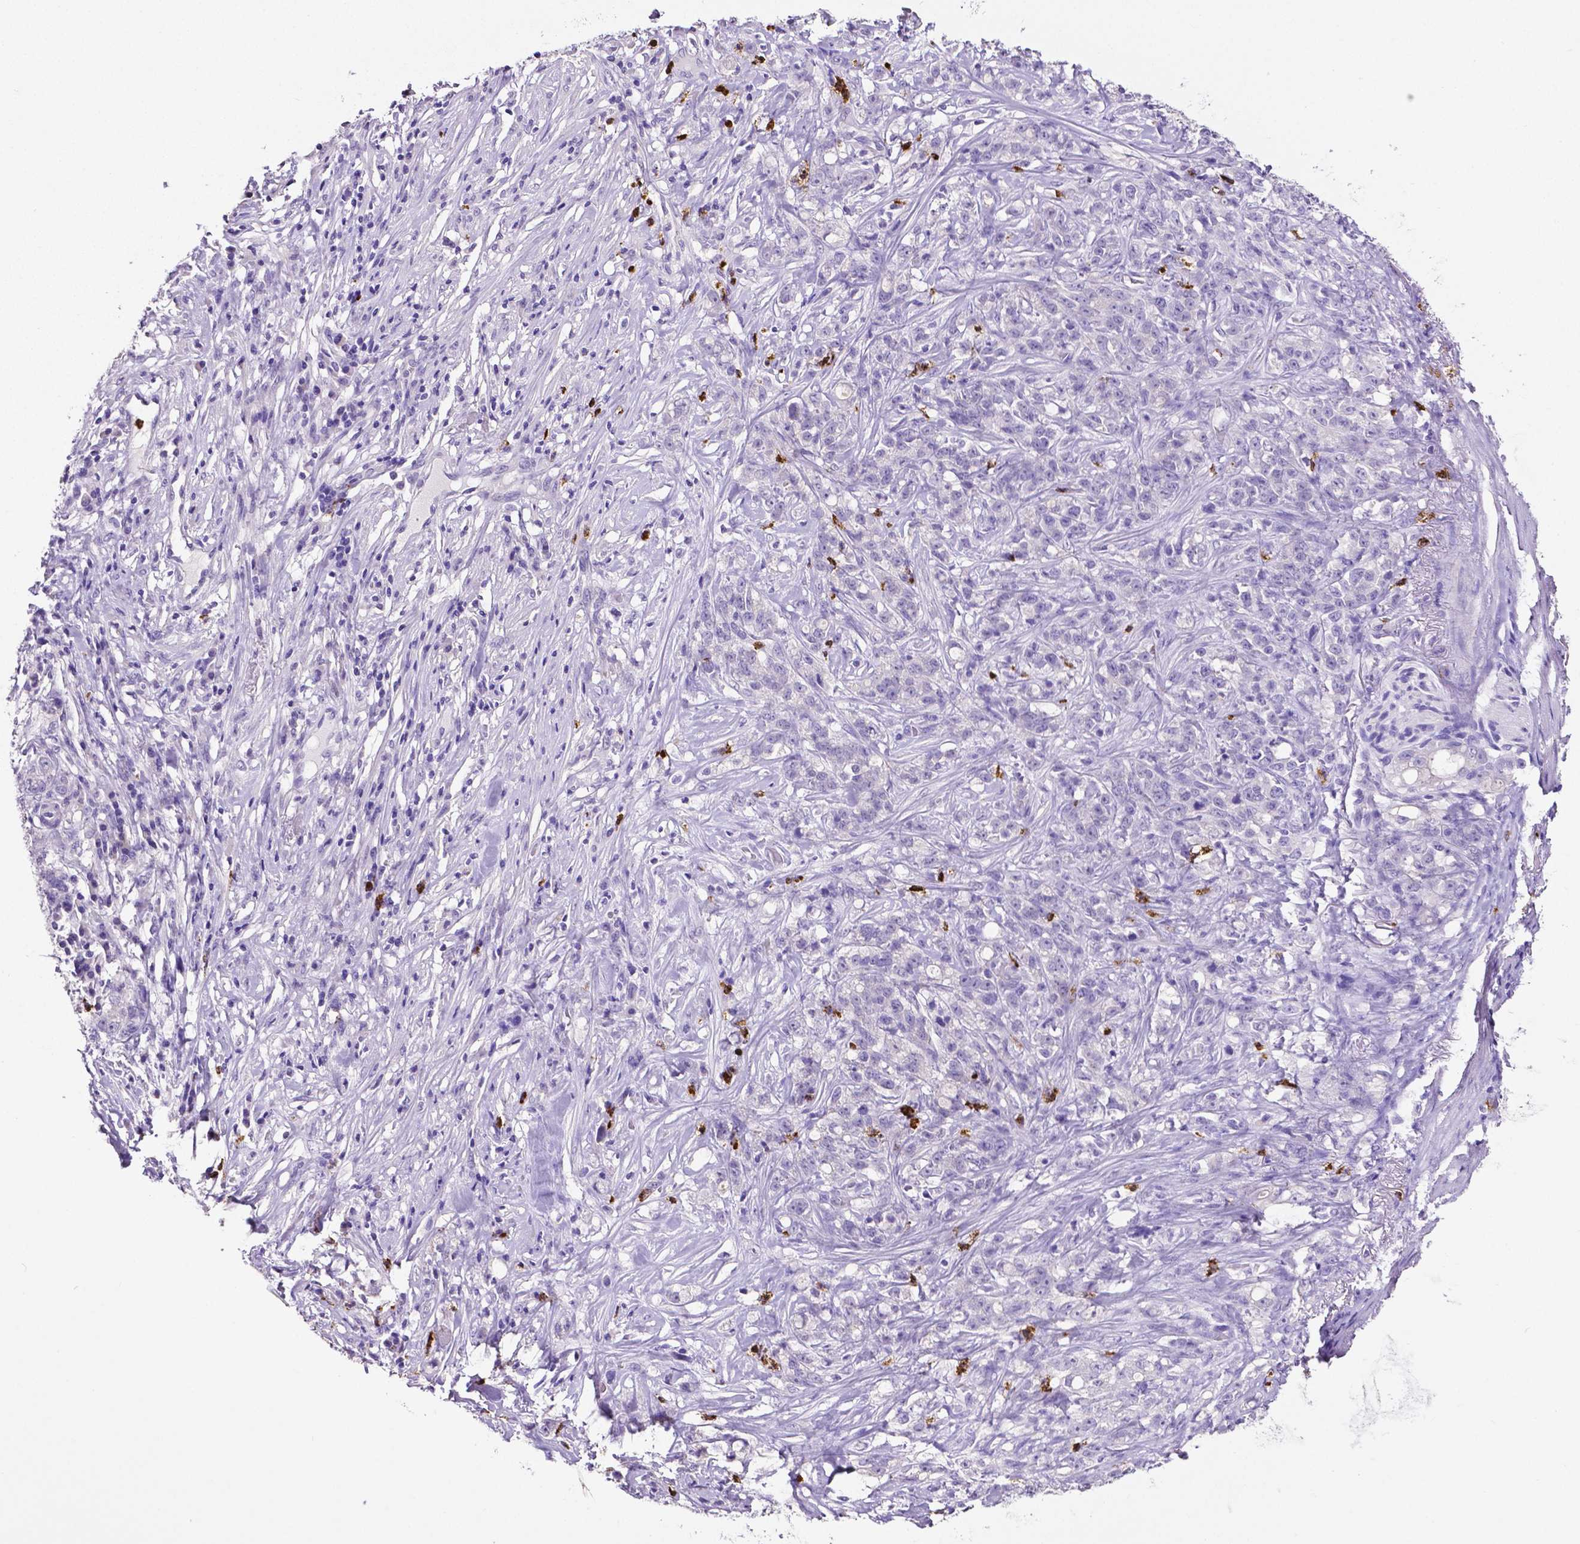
{"staining": {"intensity": "negative", "quantity": "none", "location": "none"}, "tissue": "stomach cancer", "cell_type": "Tumor cells", "image_type": "cancer", "snomed": [{"axis": "morphology", "description": "Adenocarcinoma, NOS"}, {"axis": "topography", "description": "Stomach, lower"}], "caption": "DAB (3,3'-diaminobenzidine) immunohistochemical staining of human stomach cancer exhibits no significant expression in tumor cells. The staining is performed using DAB brown chromogen with nuclei counter-stained in using hematoxylin.", "gene": "MMP9", "patient": {"sex": "male", "age": 88}}